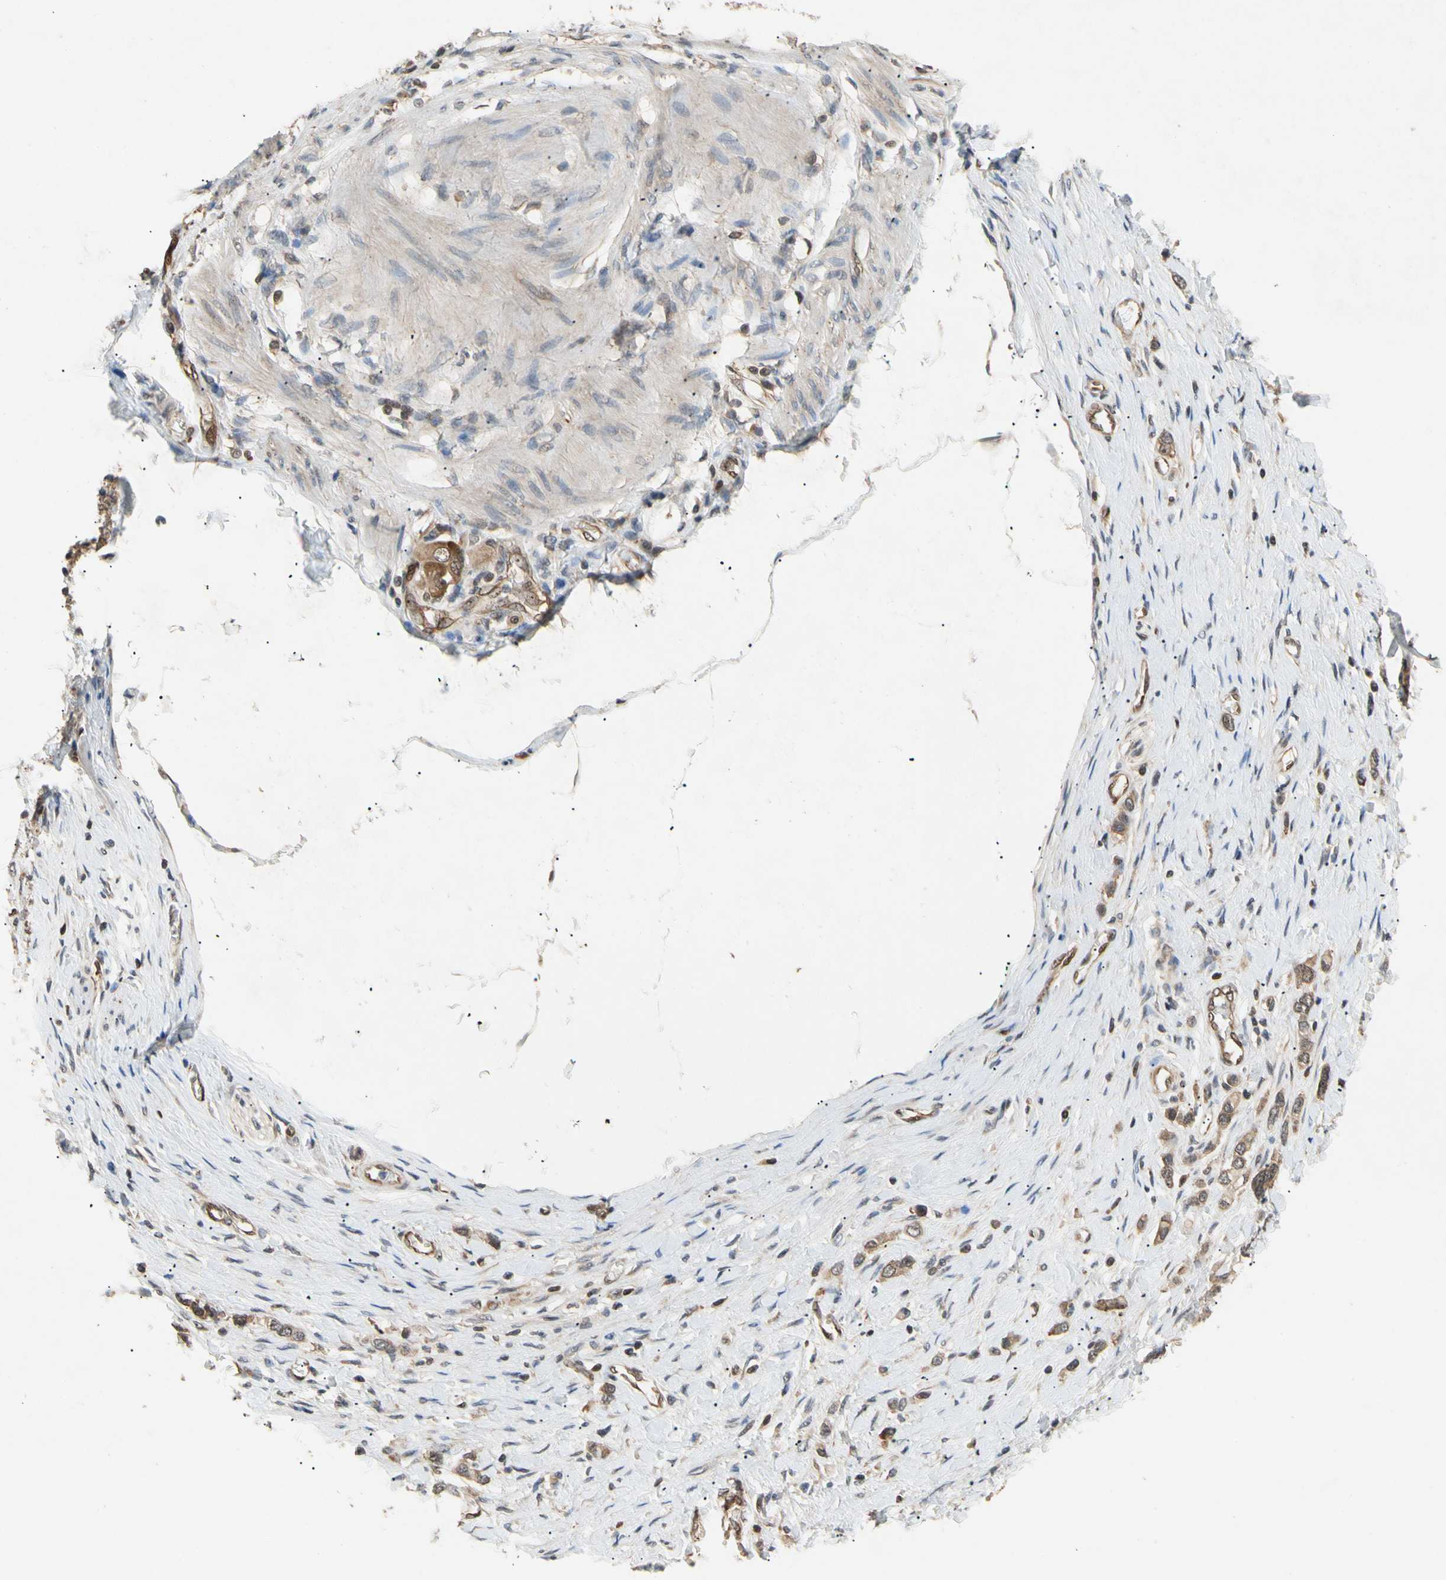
{"staining": {"intensity": "weak", "quantity": ">75%", "location": "cytoplasmic/membranous"}, "tissue": "stomach cancer", "cell_type": "Tumor cells", "image_type": "cancer", "snomed": [{"axis": "morphology", "description": "Normal tissue, NOS"}, {"axis": "morphology", "description": "Adenocarcinoma, NOS"}, {"axis": "topography", "description": "Stomach, upper"}, {"axis": "topography", "description": "Stomach"}], "caption": "Brown immunohistochemical staining in stomach adenocarcinoma exhibits weak cytoplasmic/membranous expression in about >75% of tumor cells.", "gene": "EIF1AX", "patient": {"sex": "female", "age": 65}}